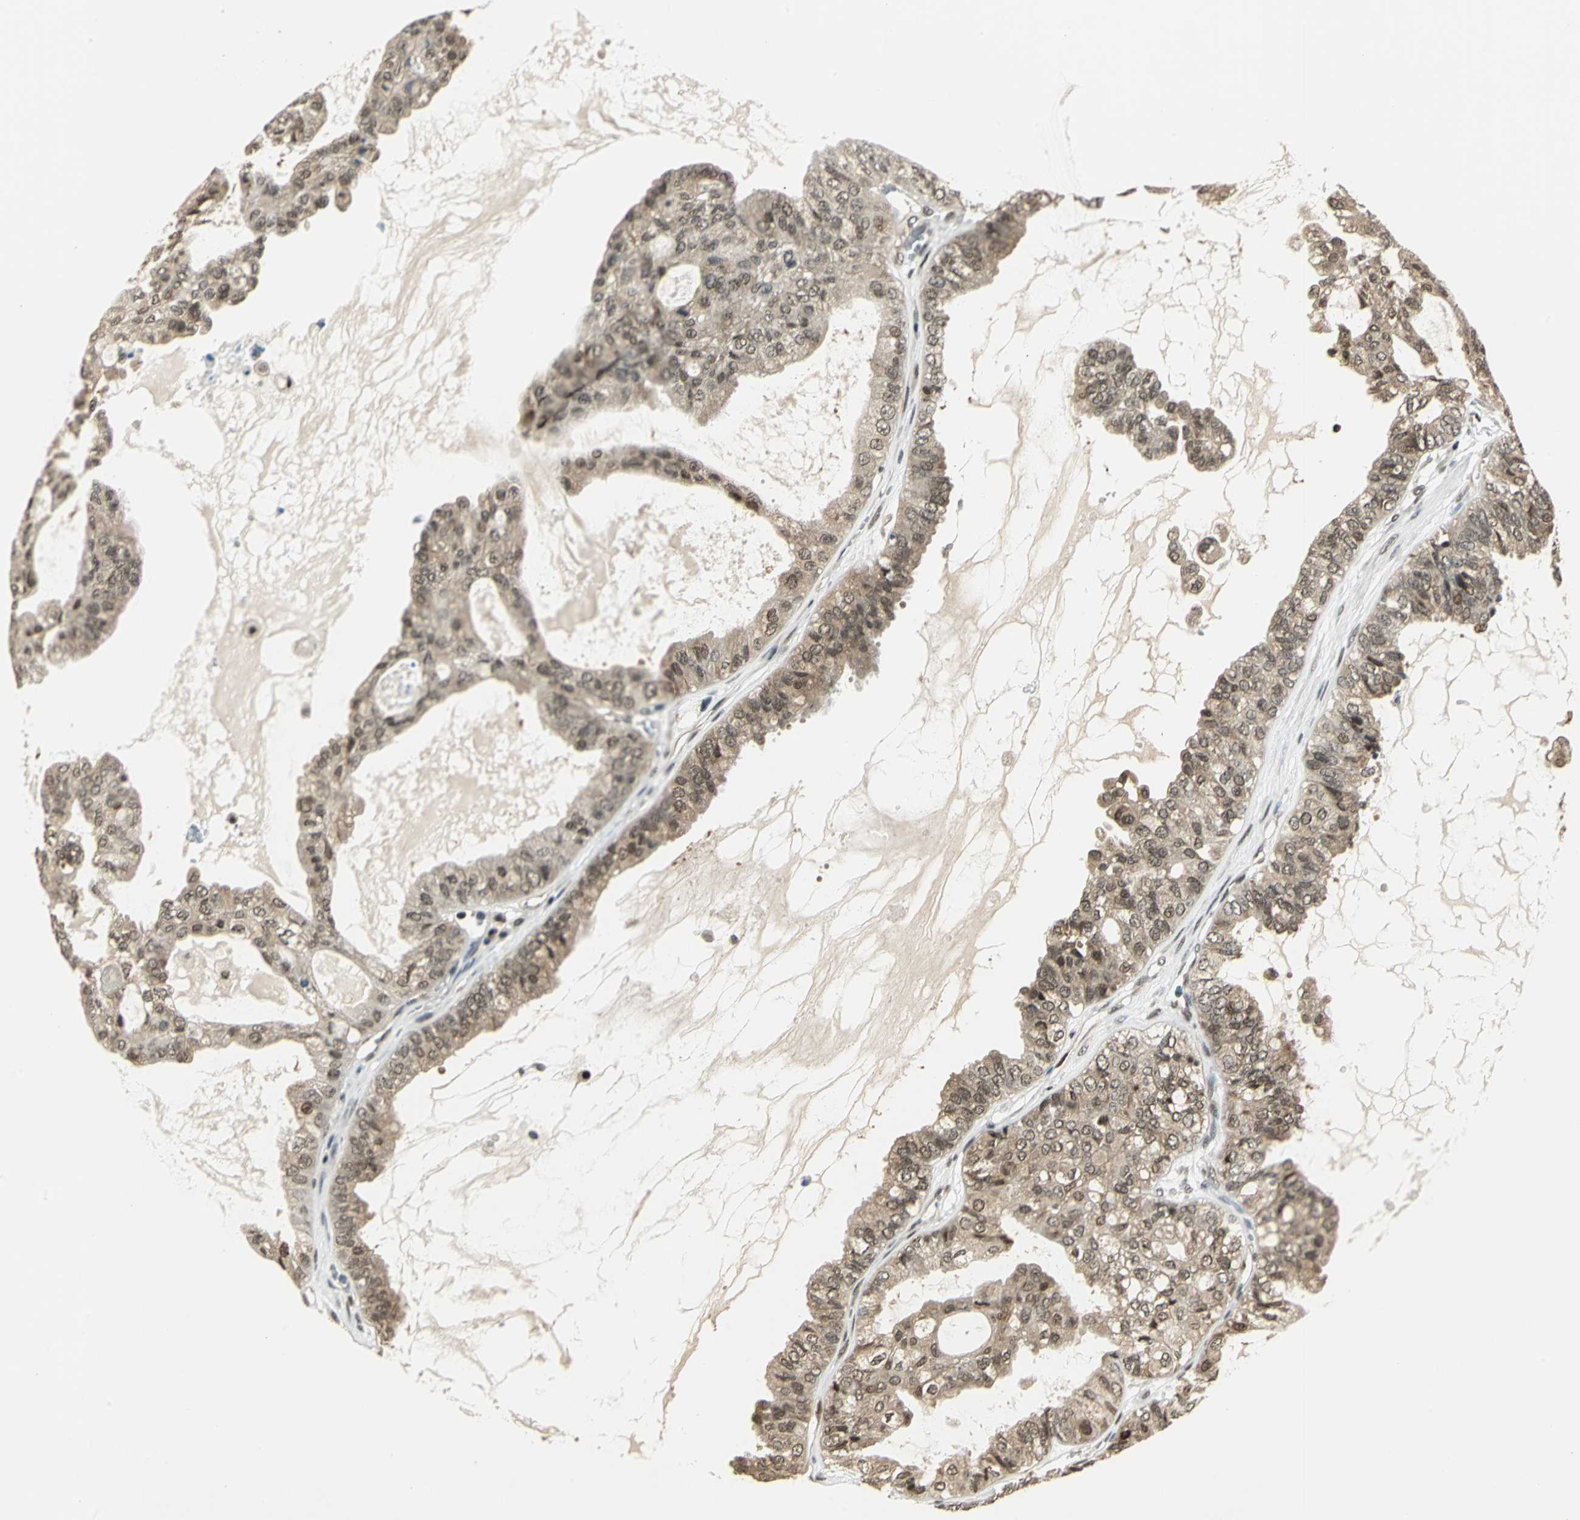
{"staining": {"intensity": "weak", "quantity": ">75%", "location": "cytoplasmic/membranous,nuclear"}, "tissue": "ovarian cancer", "cell_type": "Tumor cells", "image_type": "cancer", "snomed": [{"axis": "morphology", "description": "Carcinoma, NOS"}, {"axis": "morphology", "description": "Carcinoma, endometroid"}, {"axis": "topography", "description": "Ovary"}], "caption": "Ovarian cancer (endometroid carcinoma) tissue exhibits weak cytoplasmic/membranous and nuclear expression in about >75% of tumor cells The staining was performed using DAB, with brown indicating positive protein expression. Nuclei are stained blue with hematoxylin.", "gene": "PSMC3", "patient": {"sex": "female", "age": 50}}